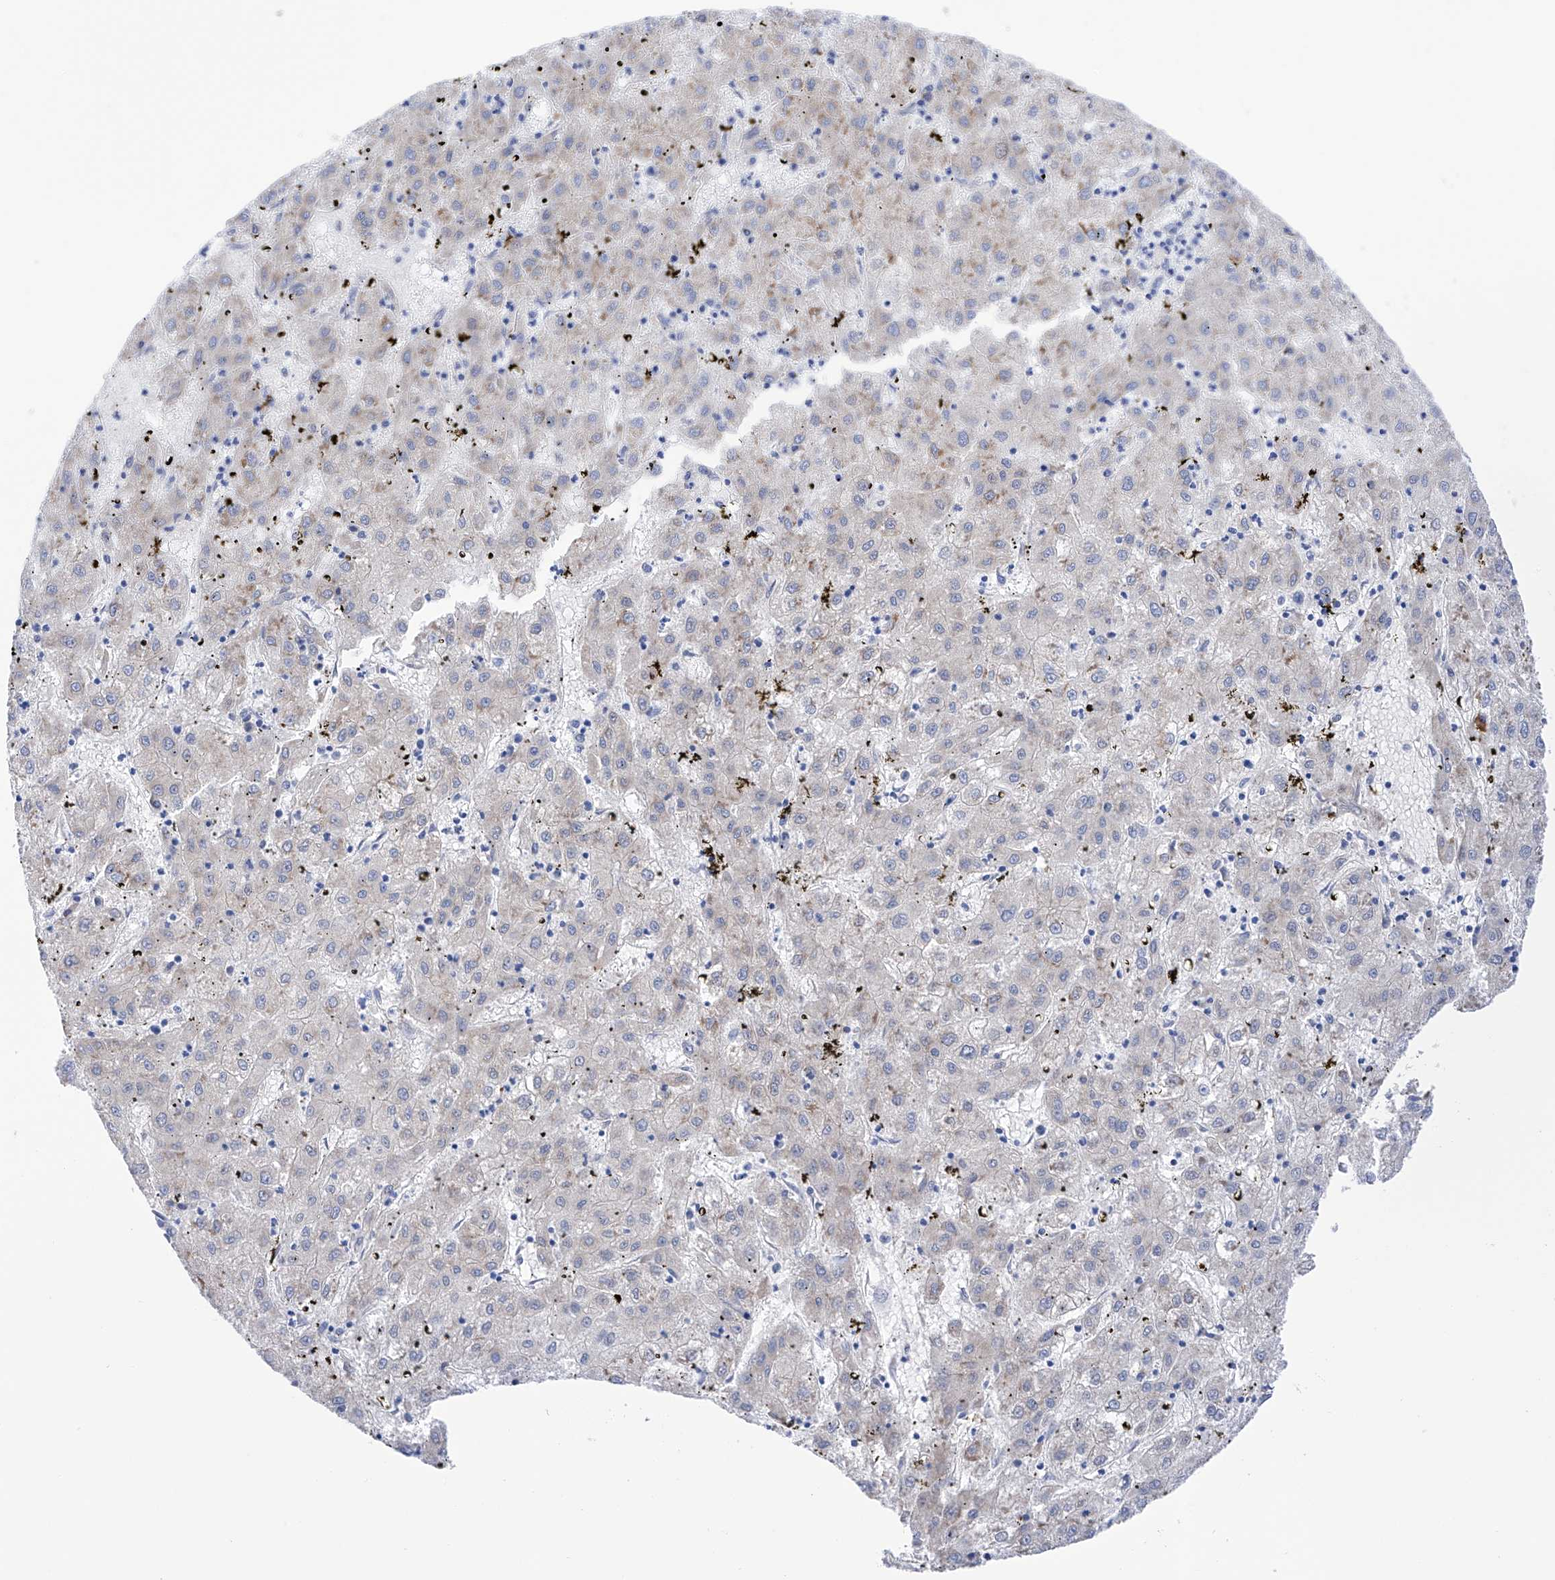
{"staining": {"intensity": "weak", "quantity": "<25%", "location": "cytoplasmic/membranous"}, "tissue": "liver cancer", "cell_type": "Tumor cells", "image_type": "cancer", "snomed": [{"axis": "morphology", "description": "Carcinoma, Hepatocellular, NOS"}, {"axis": "topography", "description": "Liver"}], "caption": "A micrograph of liver hepatocellular carcinoma stained for a protein exhibits no brown staining in tumor cells.", "gene": "PDIA5", "patient": {"sex": "male", "age": 72}}